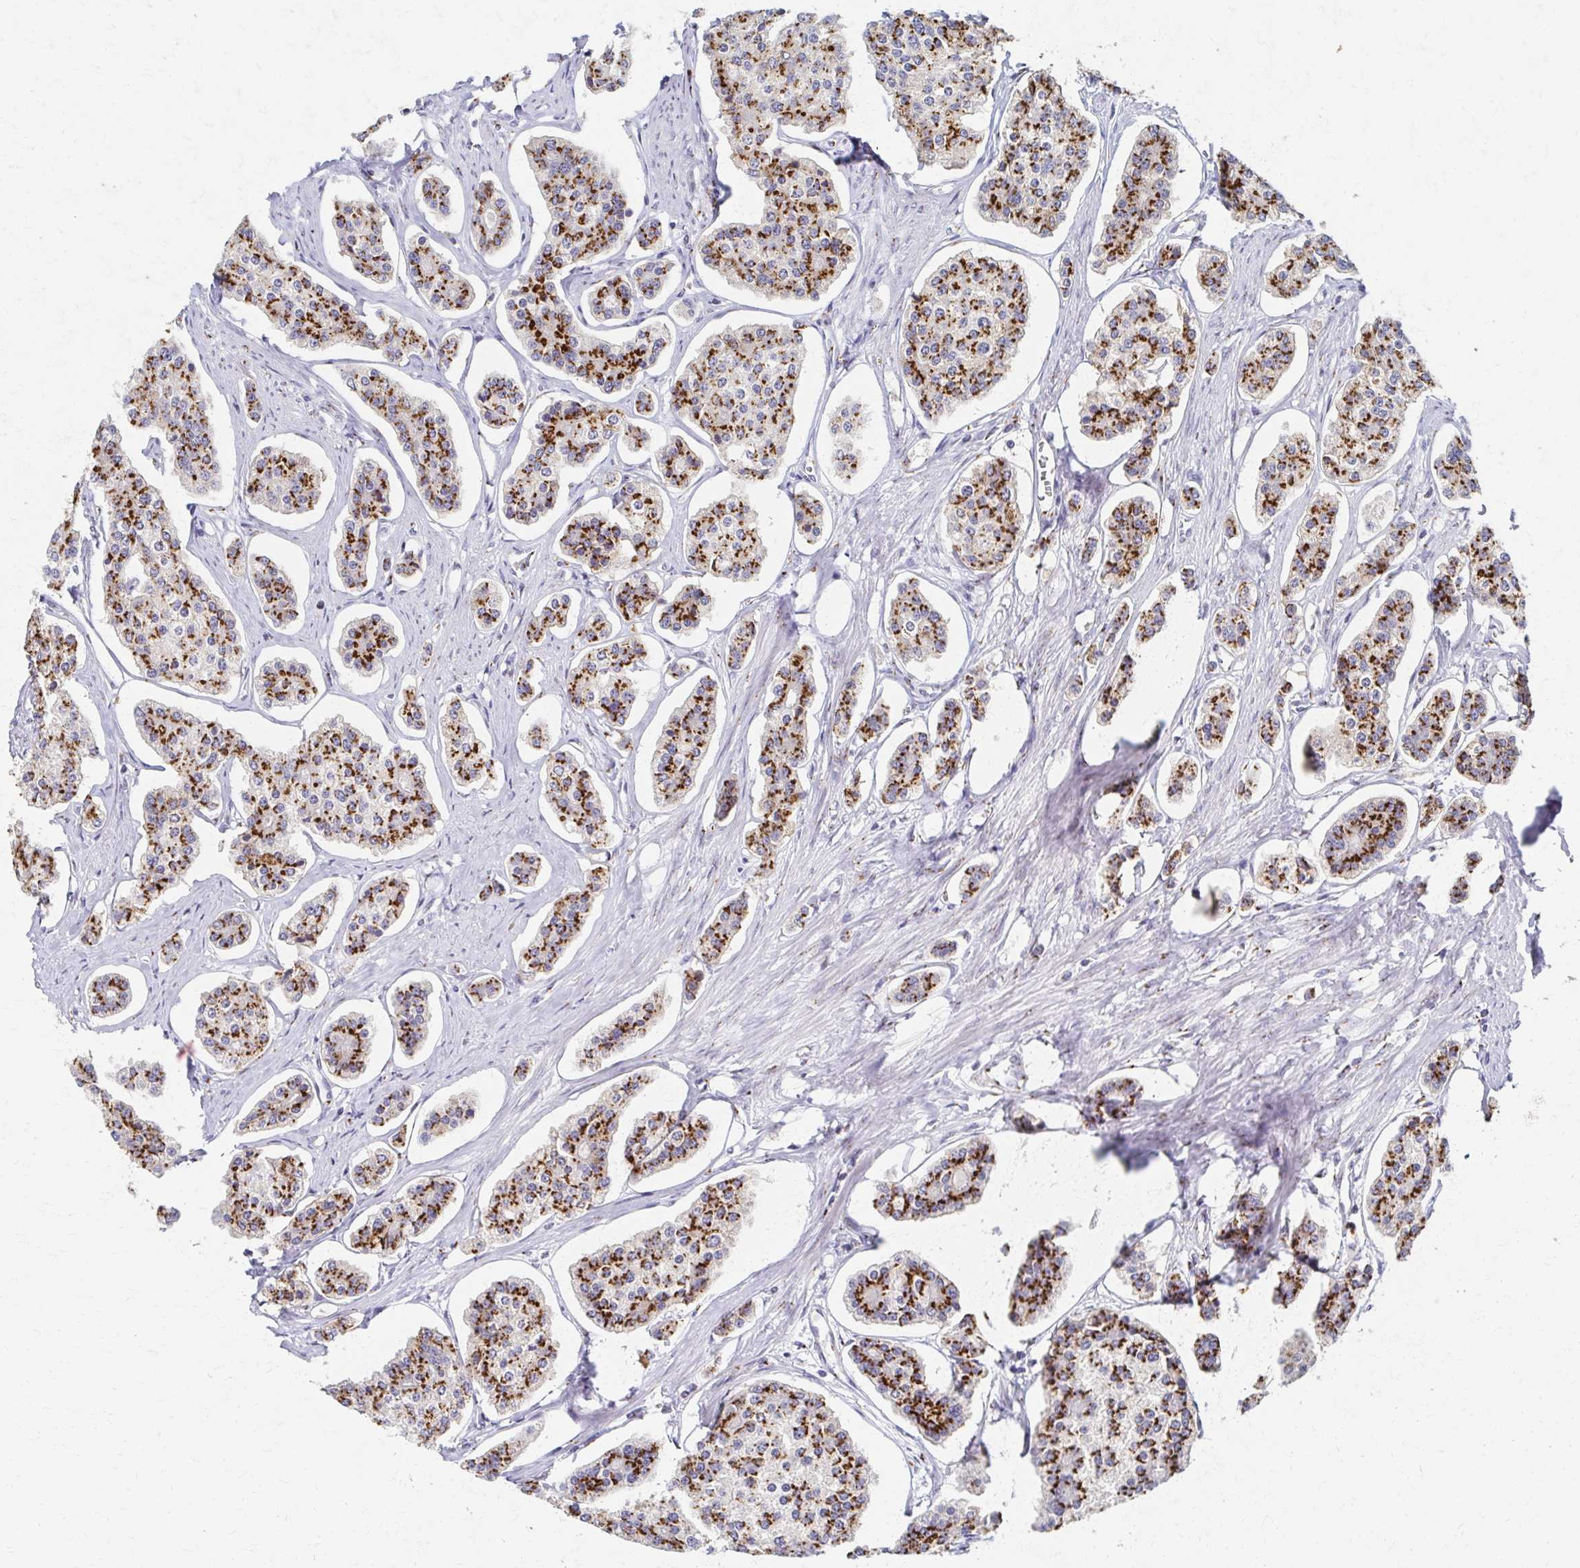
{"staining": {"intensity": "strong", "quantity": ">75%", "location": "cytoplasmic/membranous"}, "tissue": "carcinoid", "cell_type": "Tumor cells", "image_type": "cancer", "snomed": [{"axis": "morphology", "description": "Carcinoid, malignant, NOS"}, {"axis": "topography", "description": "Small intestine"}], "caption": "There is high levels of strong cytoplasmic/membranous staining in tumor cells of carcinoid, as demonstrated by immunohistochemical staining (brown color).", "gene": "TM9SF1", "patient": {"sex": "female", "age": 65}}